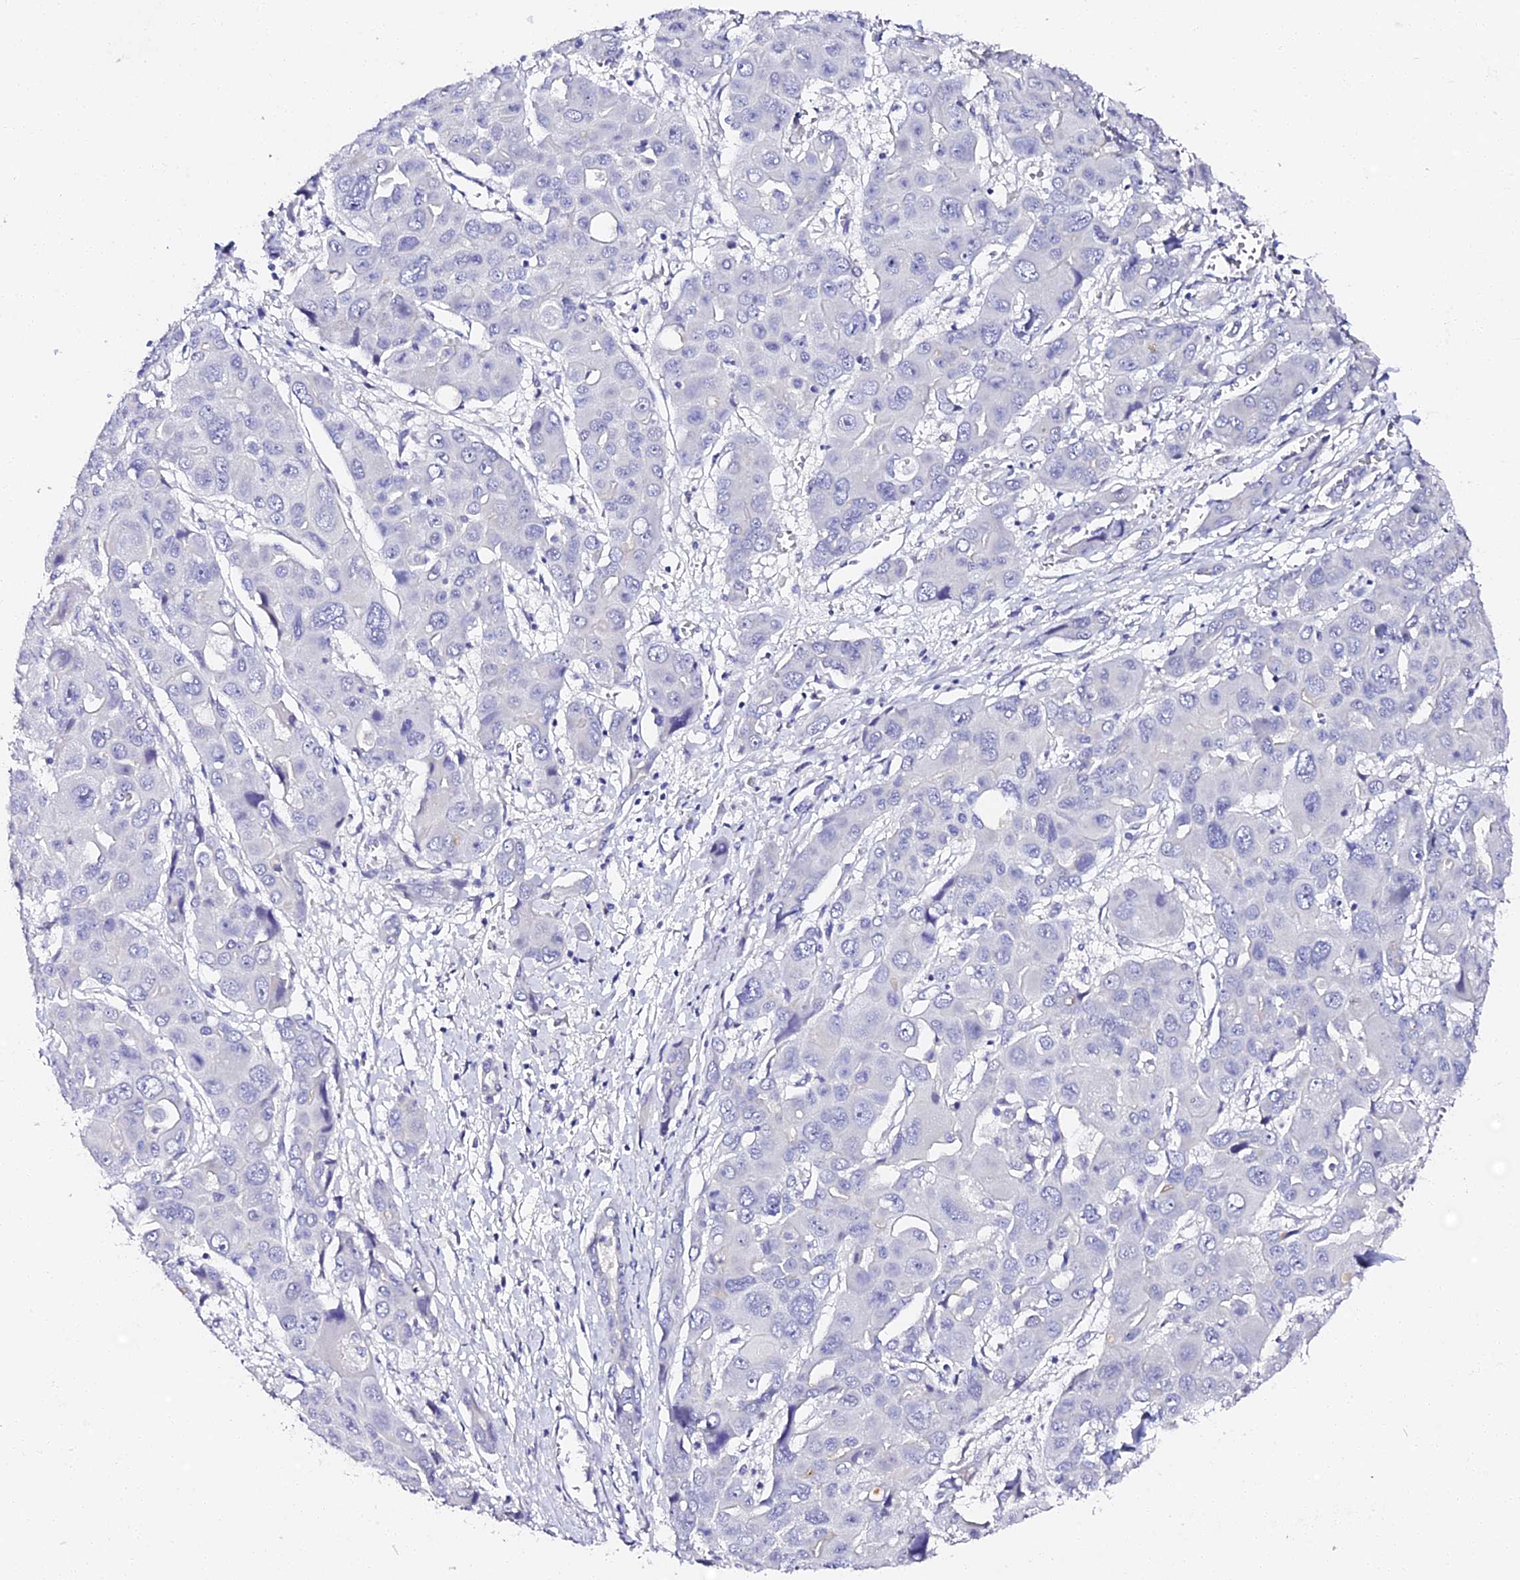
{"staining": {"intensity": "negative", "quantity": "none", "location": "none"}, "tissue": "liver cancer", "cell_type": "Tumor cells", "image_type": "cancer", "snomed": [{"axis": "morphology", "description": "Cholangiocarcinoma"}, {"axis": "topography", "description": "Liver"}], "caption": "A high-resolution histopathology image shows immunohistochemistry (IHC) staining of liver cancer, which exhibits no significant expression in tumor cells. Nuclei are stained in blue.", "gene": "VPS33B", "patient": {"sex": "male", "age": 67}}